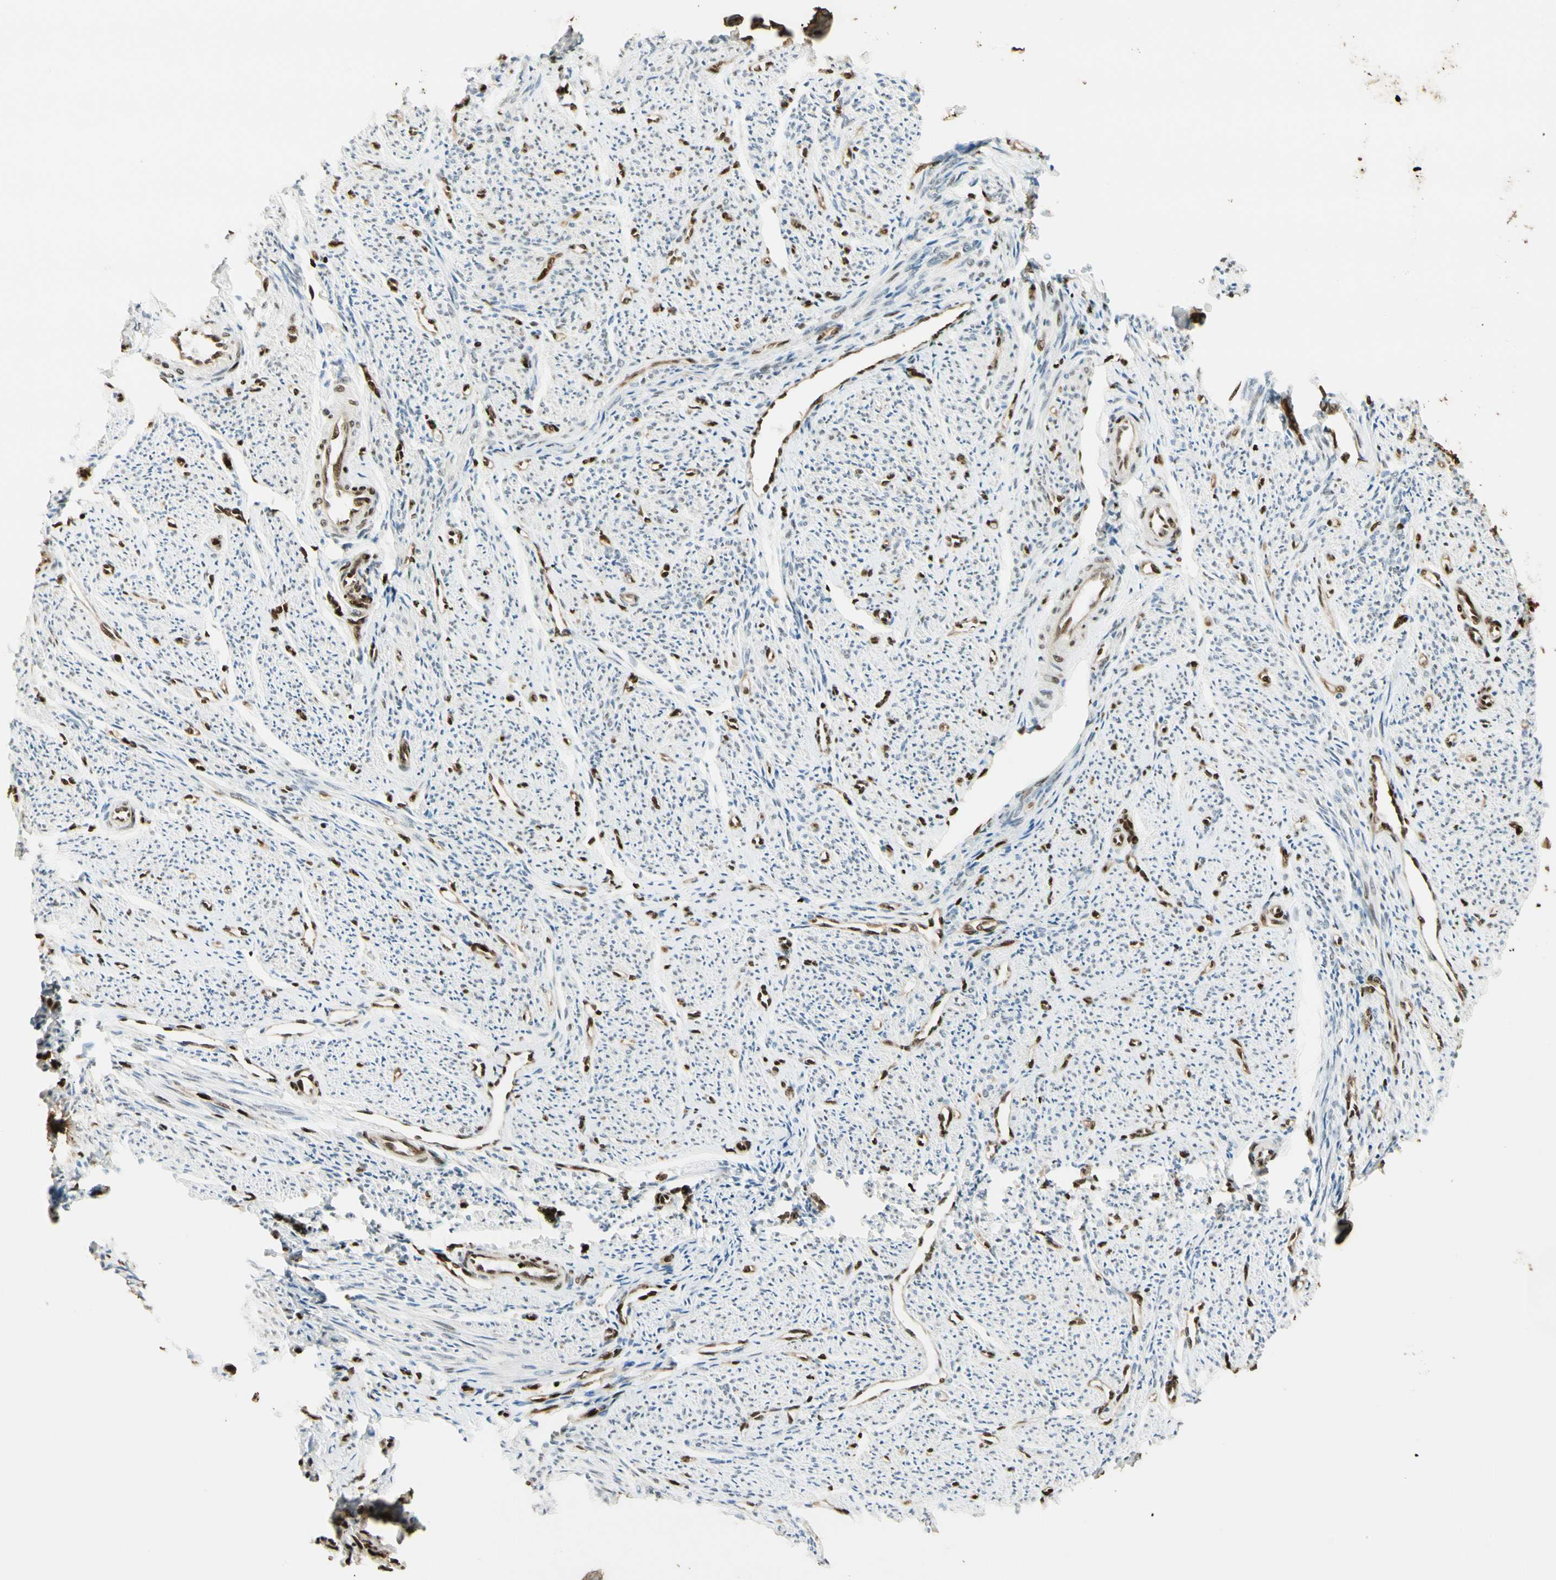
{"staining": {"intensity": "strong", "quantity": "25%-75%", "location": "nuclear"}, "tissue": "smooth muscle", "cell_type": "Smooth muscle cells", "image_type": "normal", "snomed": [{"axis": "morphology", "description": "Normal tissue, NOS"}, {"axis": "topography", "description": "Smooth muscle"}], "caption": "Protein expression analysis of normal smooth muscle reveals strong nuclear expression in approximately 25%-75% of smooth muscle cells.", "gene": "FUS", "patient": {"sex": "female", "age": 65}}